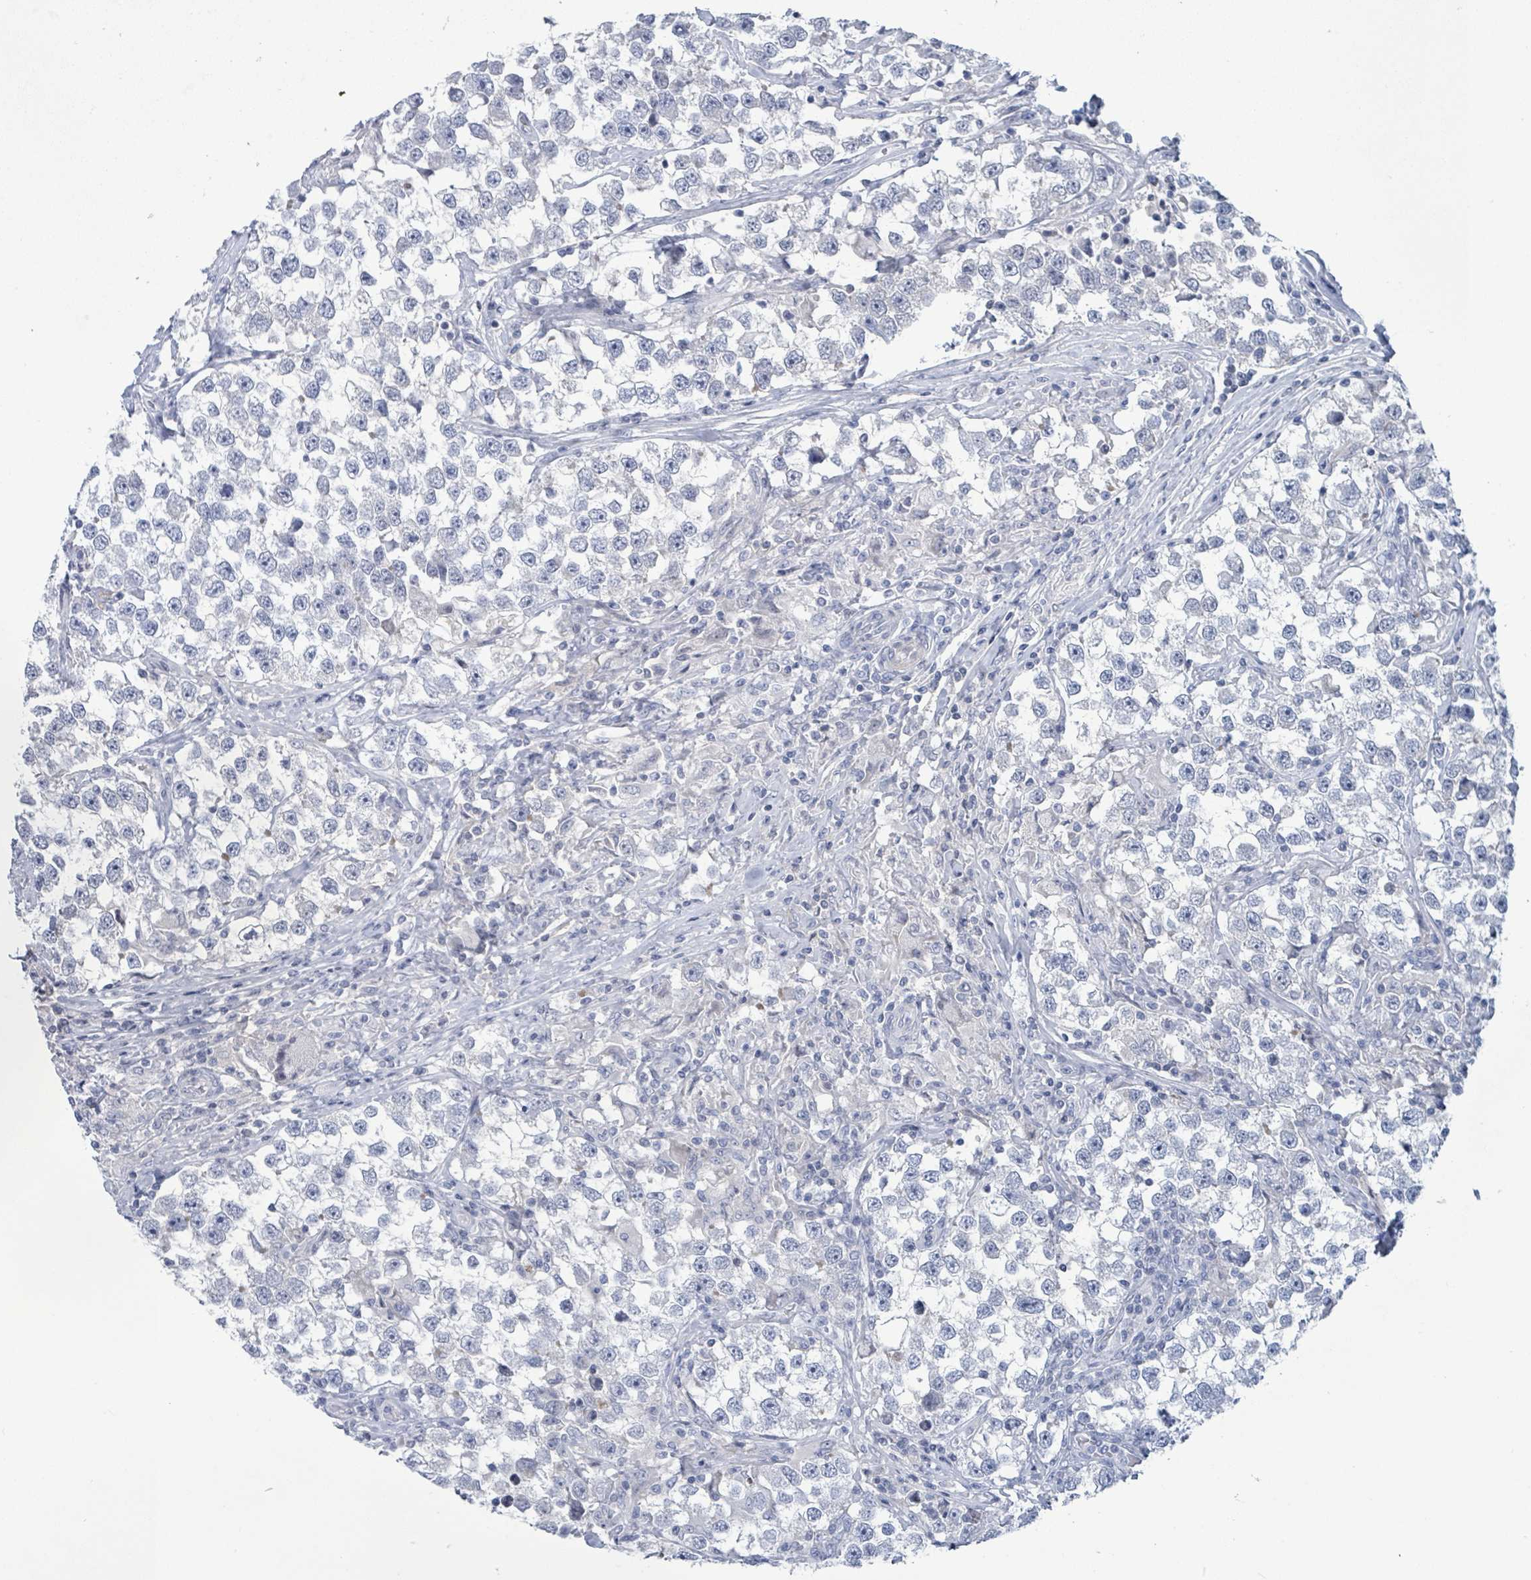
{"staining": {"intensity": "negative", "quantity": "none", "location": "none"}, "tissue": "testis cancer", "cell_type": "Tumor cells", "image_type": "cancer", "snomed": [{"axis": "morphology", "description": "Seminoma, NOS"}, {"axis": "topography", "description": "Testis"}], "caption": "The image reveals no staining of tumor cells in seminoma (testis).", "gene": "NTN3", "patient": {"sex": "male", "age": 46}}